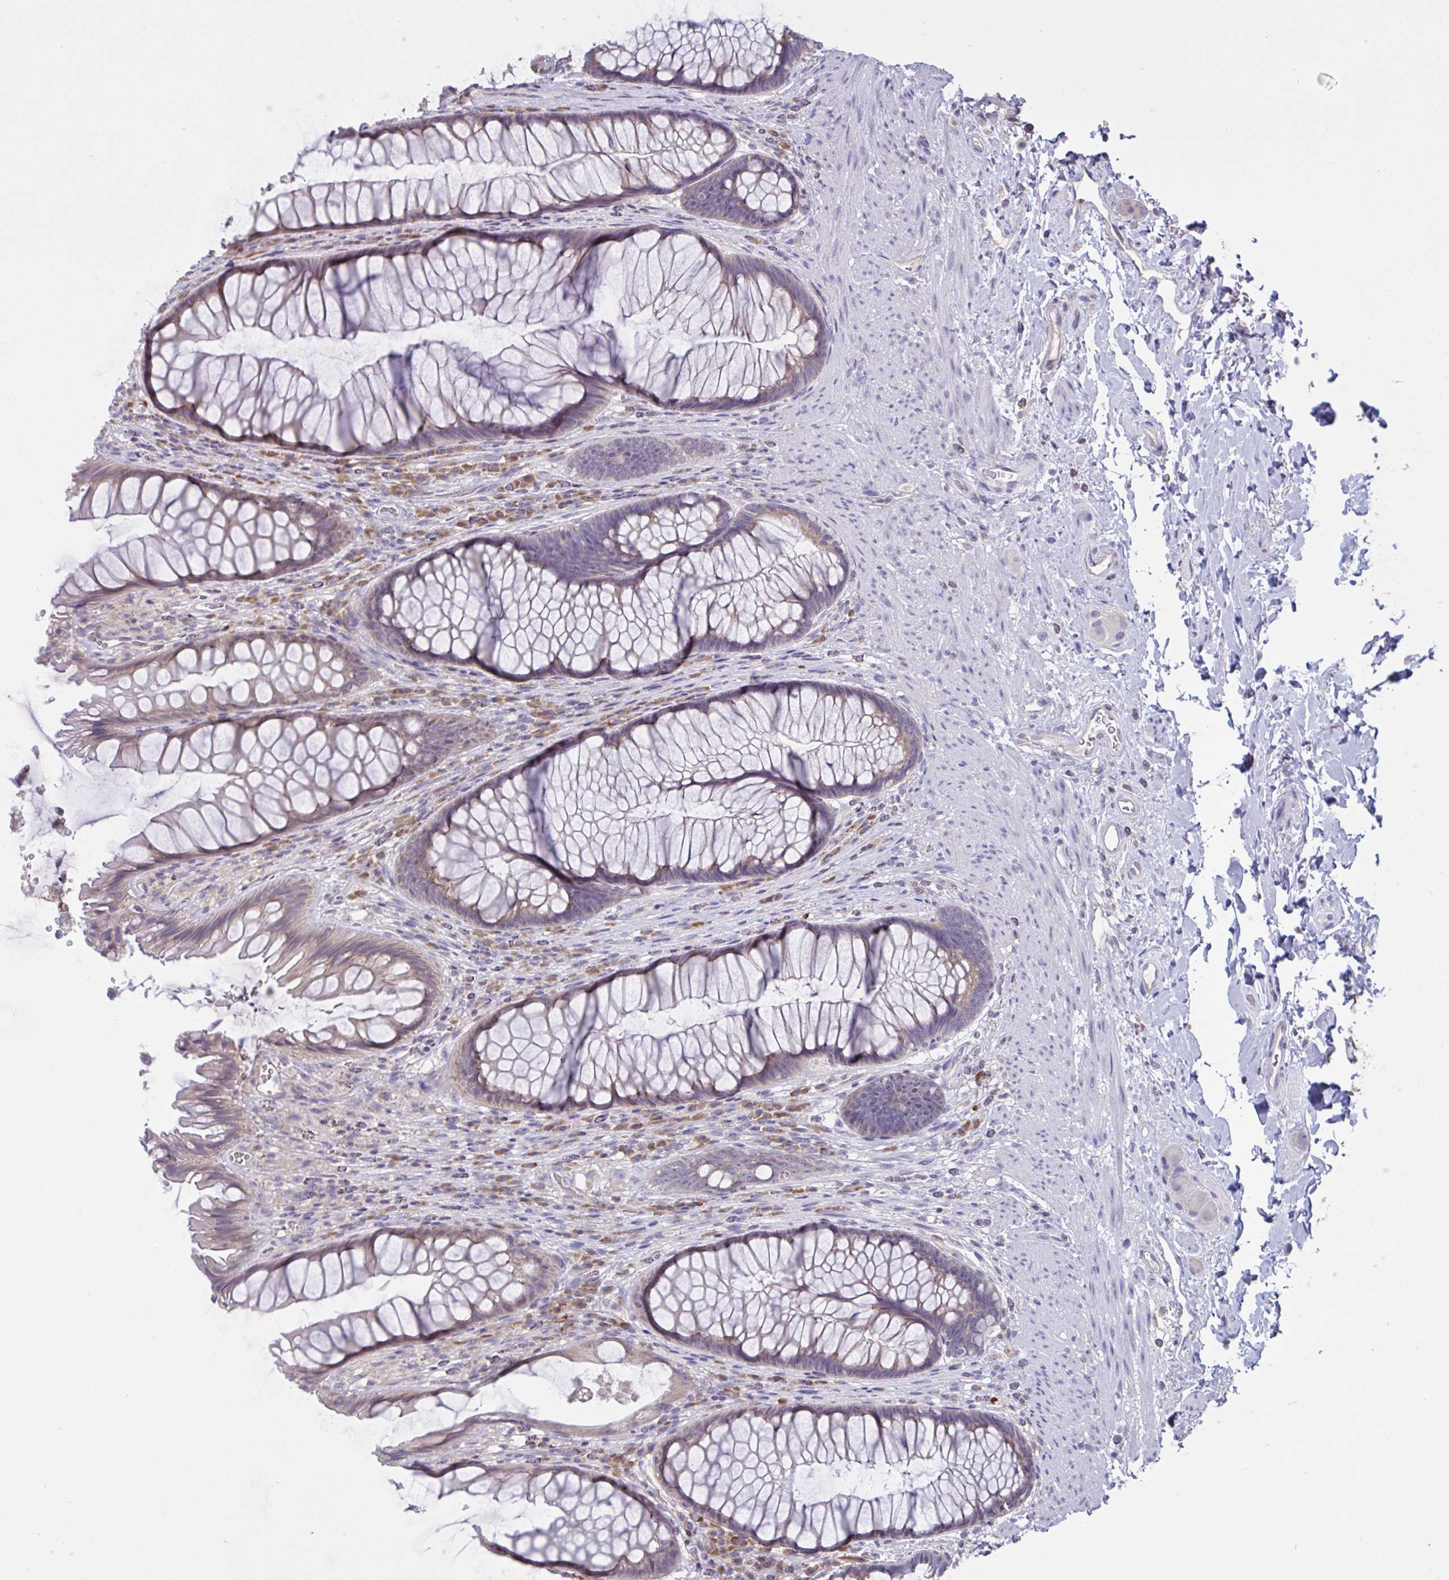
{"staining": {"intensity": "weak", "quantity": "<25%", "location": "cytoplasmic/membranous"}, "tissue": "rectum", "cell_type": "Glandular cells", "image_type": "normal", "snomed": [{"axis": "morphology", "description": "Normal tissue, NOS"}, {"axis": "topography", "description": "Rectum"}], "caption": "Glandular cells show no significant expression in benign rectum.", "gene": "TMEM41A", "patient": {"sex": "male", "age": 53}}